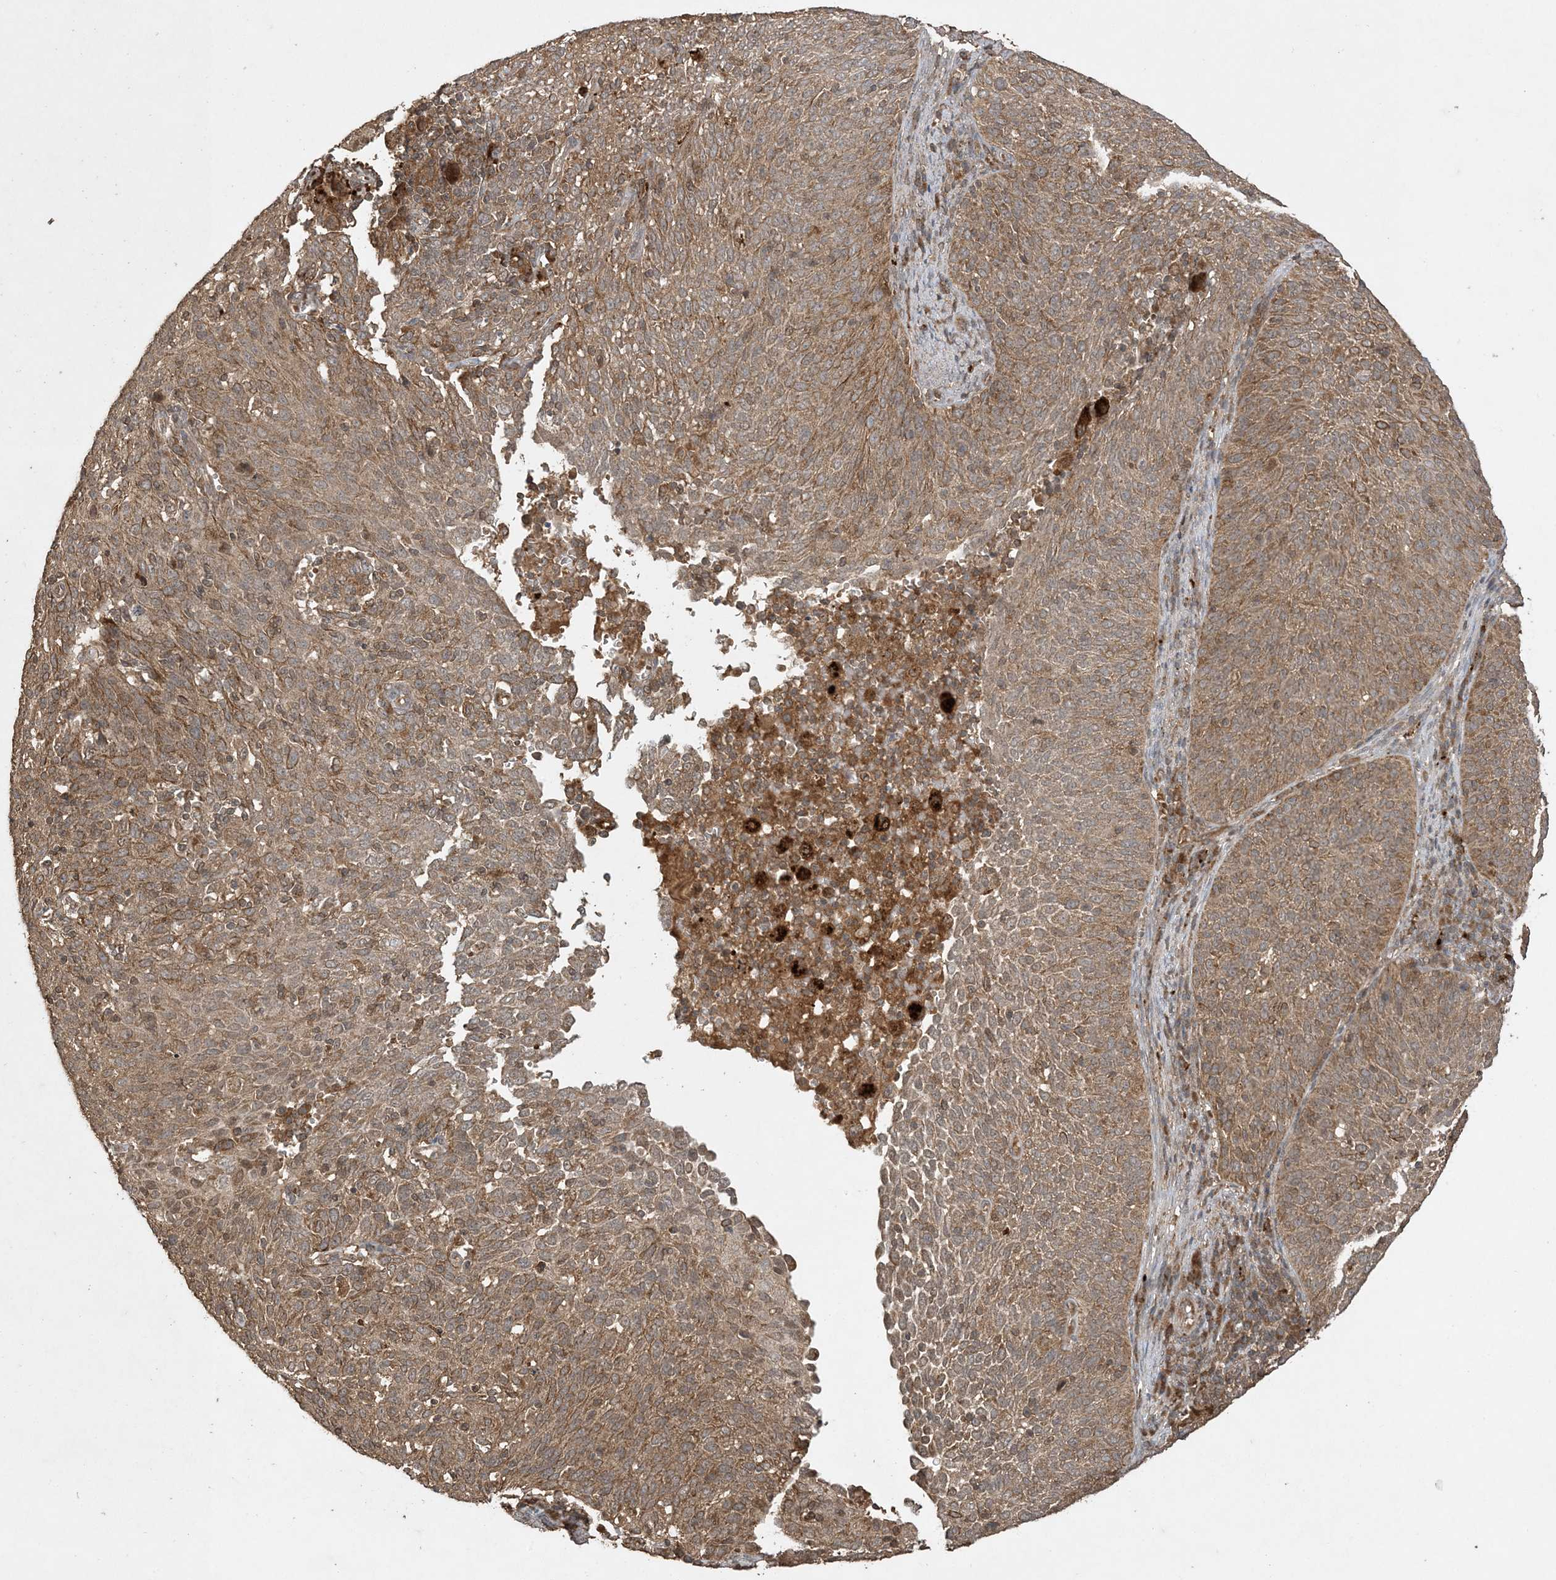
{"staining": {"intensity": "moderate", "quantity": ">75%", "location": "cytoplasmic/membranous"}, "tissue": "cervical cancer", "cell_type": "Tumor cells", "image_type": "cancer", "snomed": [{"axis": "morphology", "description": "Squamous cell carcinoma, NOS"}, {"axis": "topography", "description": "Cervix"}], "caption": "This is a micrograph of immunohistochemistry staining of cervical cancer, which shows moderate expression in the cytoplasmic/membranous of tumor cells.", "gene": "EFCAB8", "patient": {"sex": "female", "age": 38}}